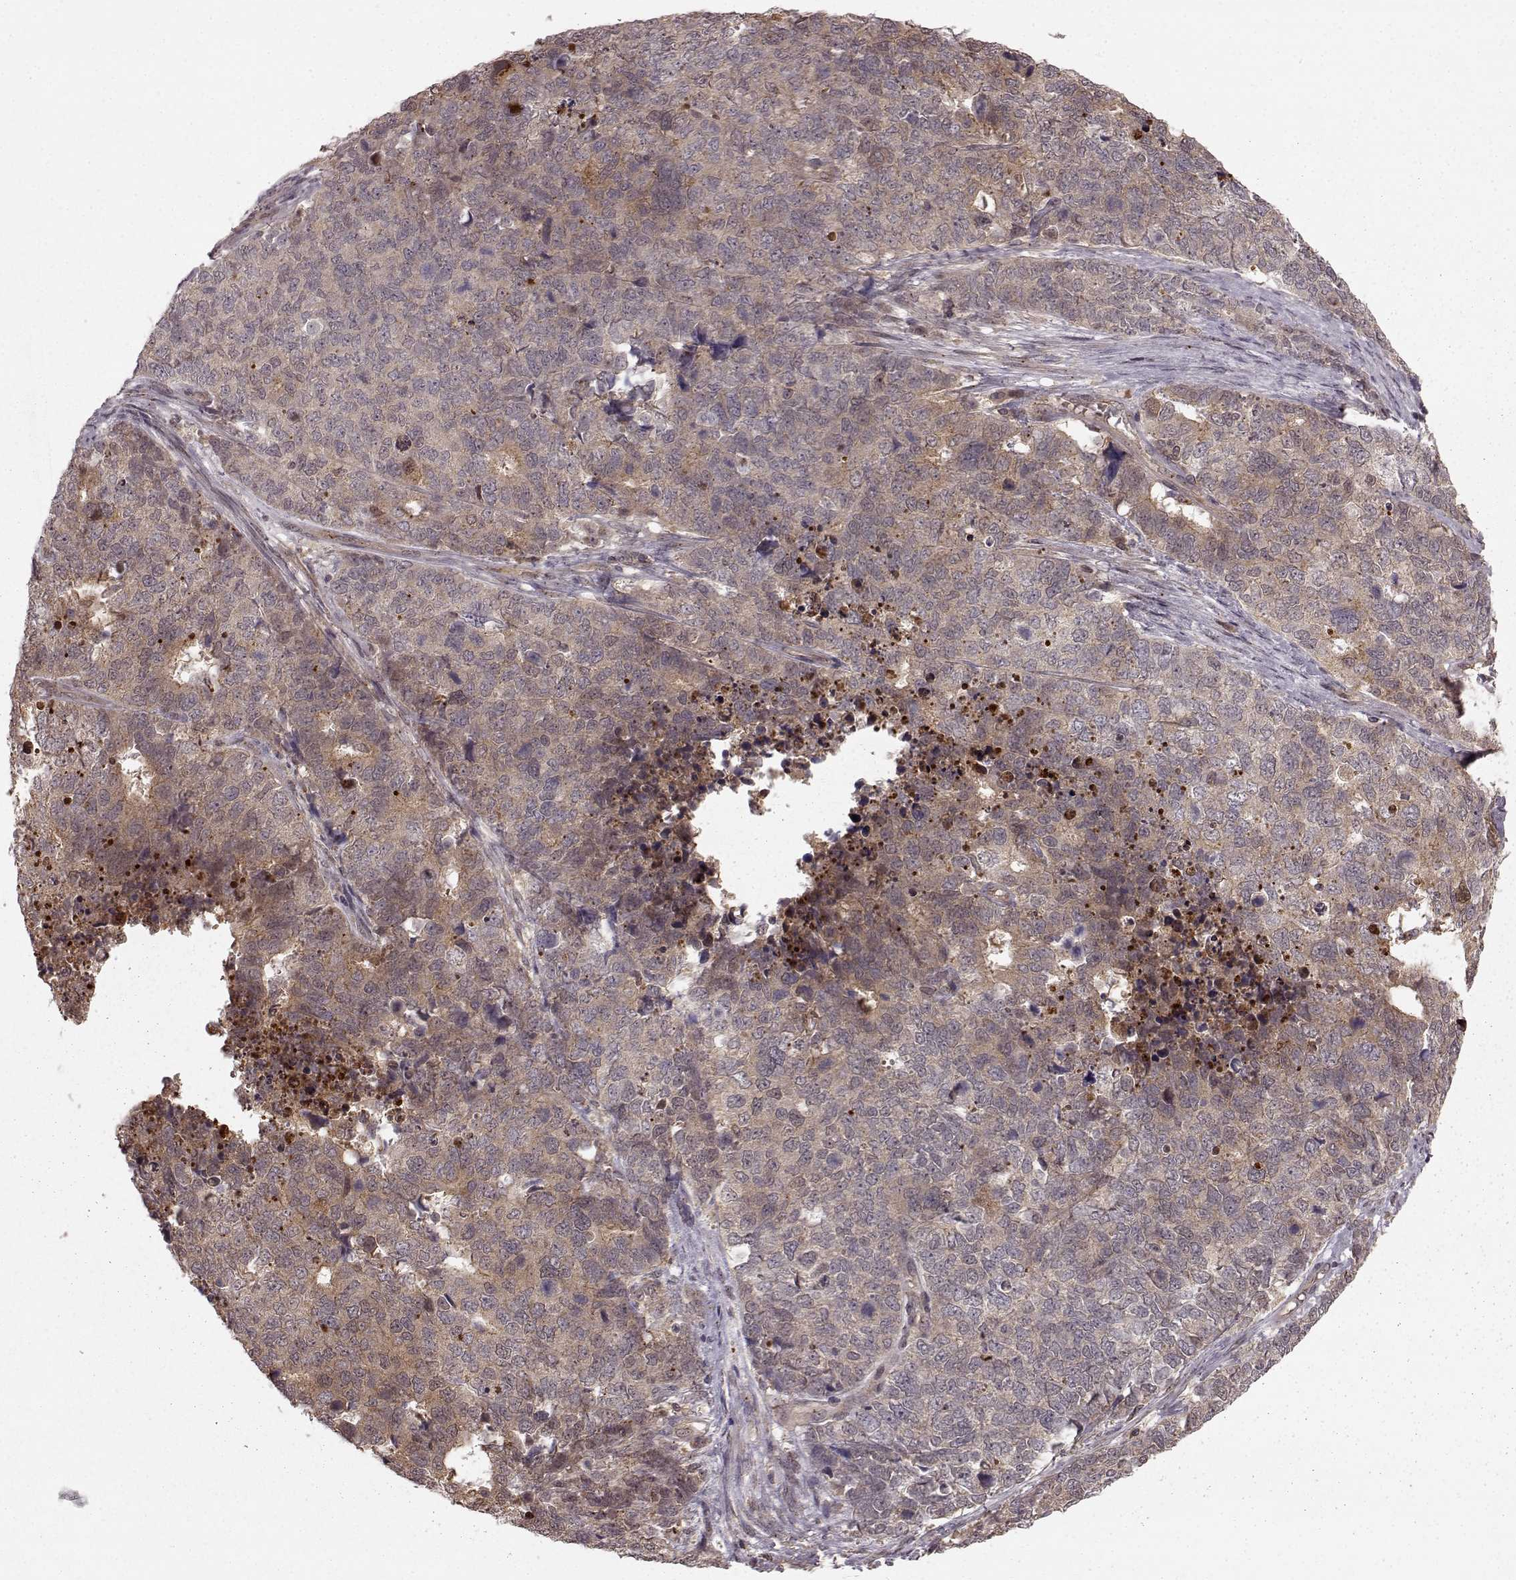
{"staining": {"intensity": "weak", "quantity": "25%-75%", "location": "cytoplasmic/membranous"}, "tissue": "cervical cancer", "cell_type": "Tumor cells", "image_type": "cancer", "snomed": [{"axis": "morphology", "description": "Squamous cell carcinoma, NOS"}, {"axis": "topography", "description": "Cervix"}], "caption": "A low amount of weak cytoplasmic/membranous staining is identified in about 25%-75% of tumor cells in cervical cancer tissue.", "gene": "GSS", "patient": {"sex": "female", "age": 63}}